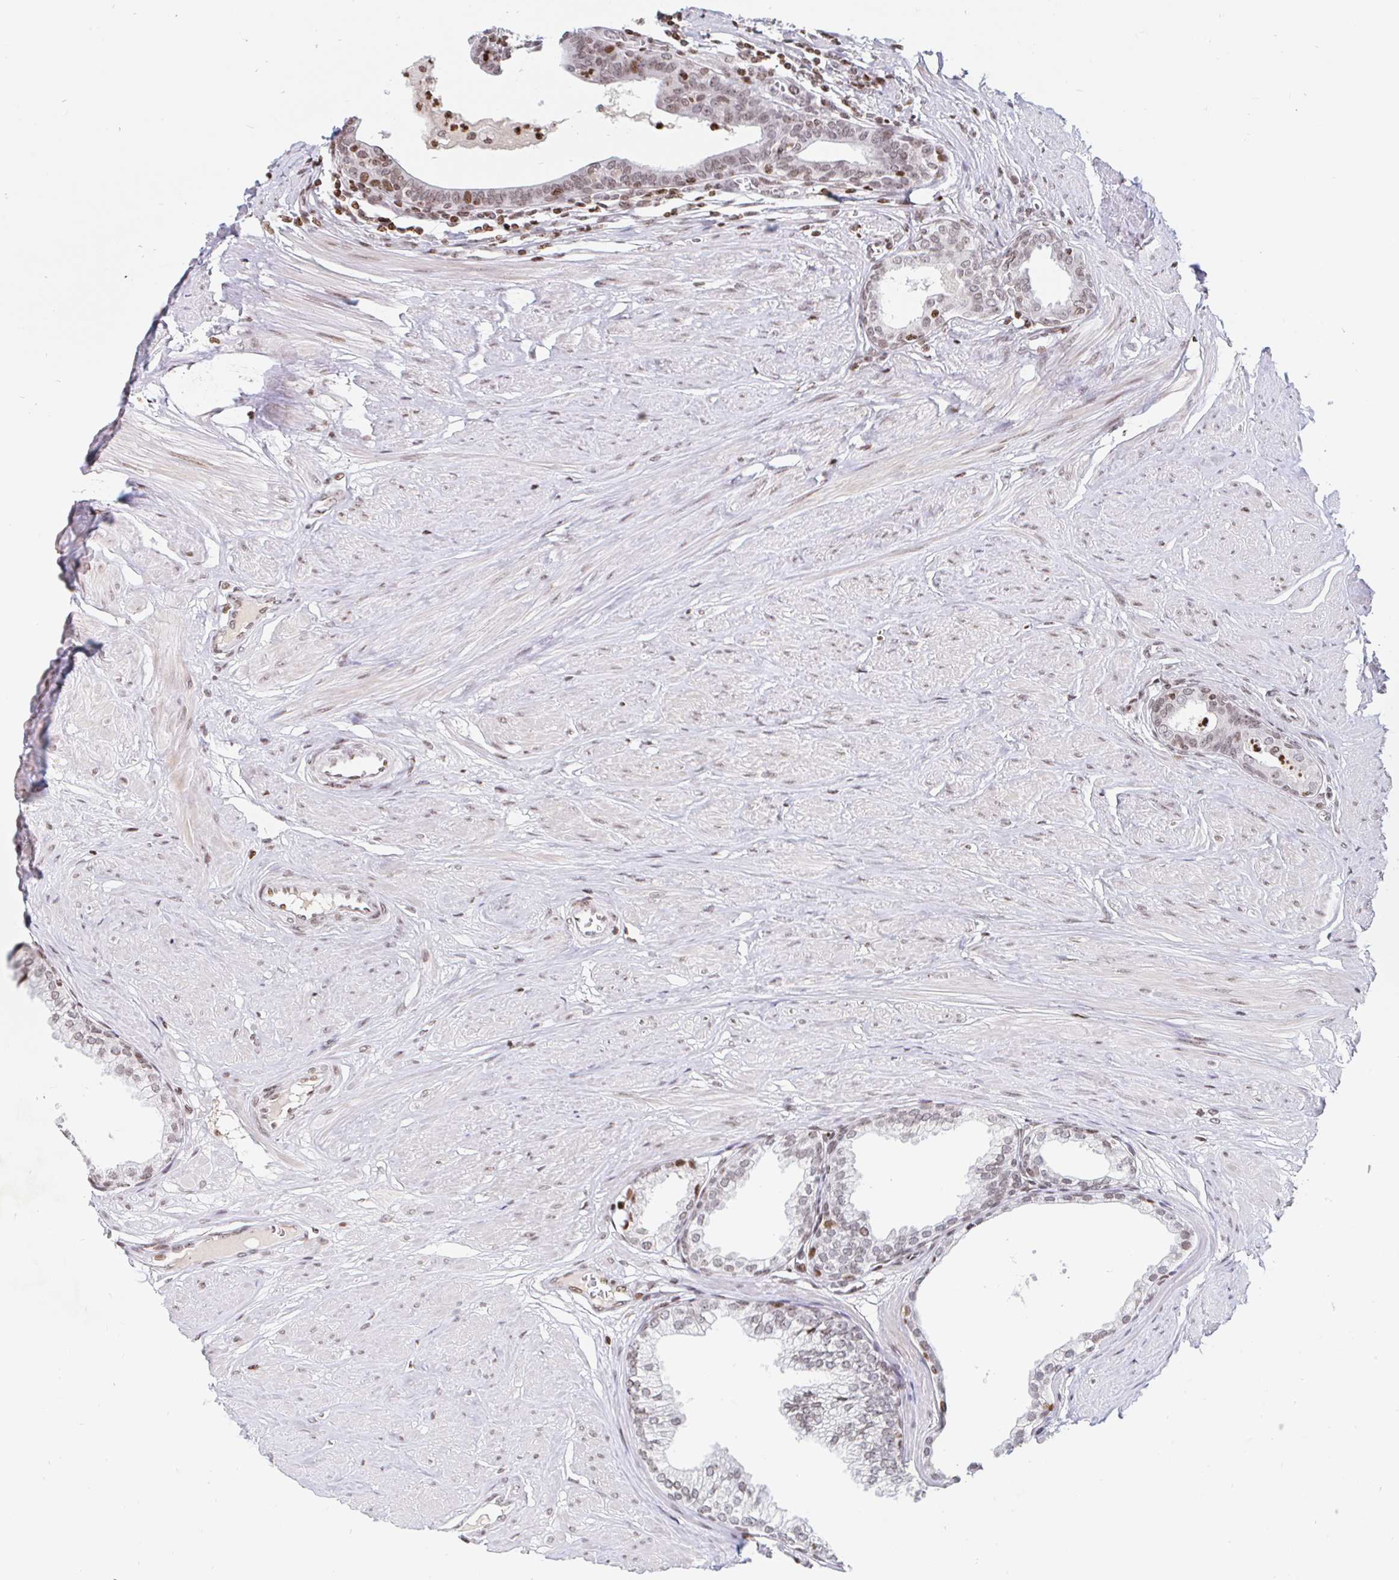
{"staining": {"intensity": "moderate", "quantity": "25%-75%", "location": "nuclear"}, "tissue": "prostate", "cell_type": "Glandular cells", "image_type": "normal", "snomed": [{"axis": "morphology", "description": "Normal tissue, NOS"}, {"axis": "topography", "description": "Prostate"}, {"axis": "topography", "description": "Peripheral nerve tissue"}], "caption": "Protein staining exhibits moderate nuclear positivity in approximately 25%-75% of glandular cells in unremarkable prostate. (brown staining indicates protein expression, while blue staining denotes nuclei).", "gene": "HOXC10", "patient": {"sex": "male", "age": 55}}